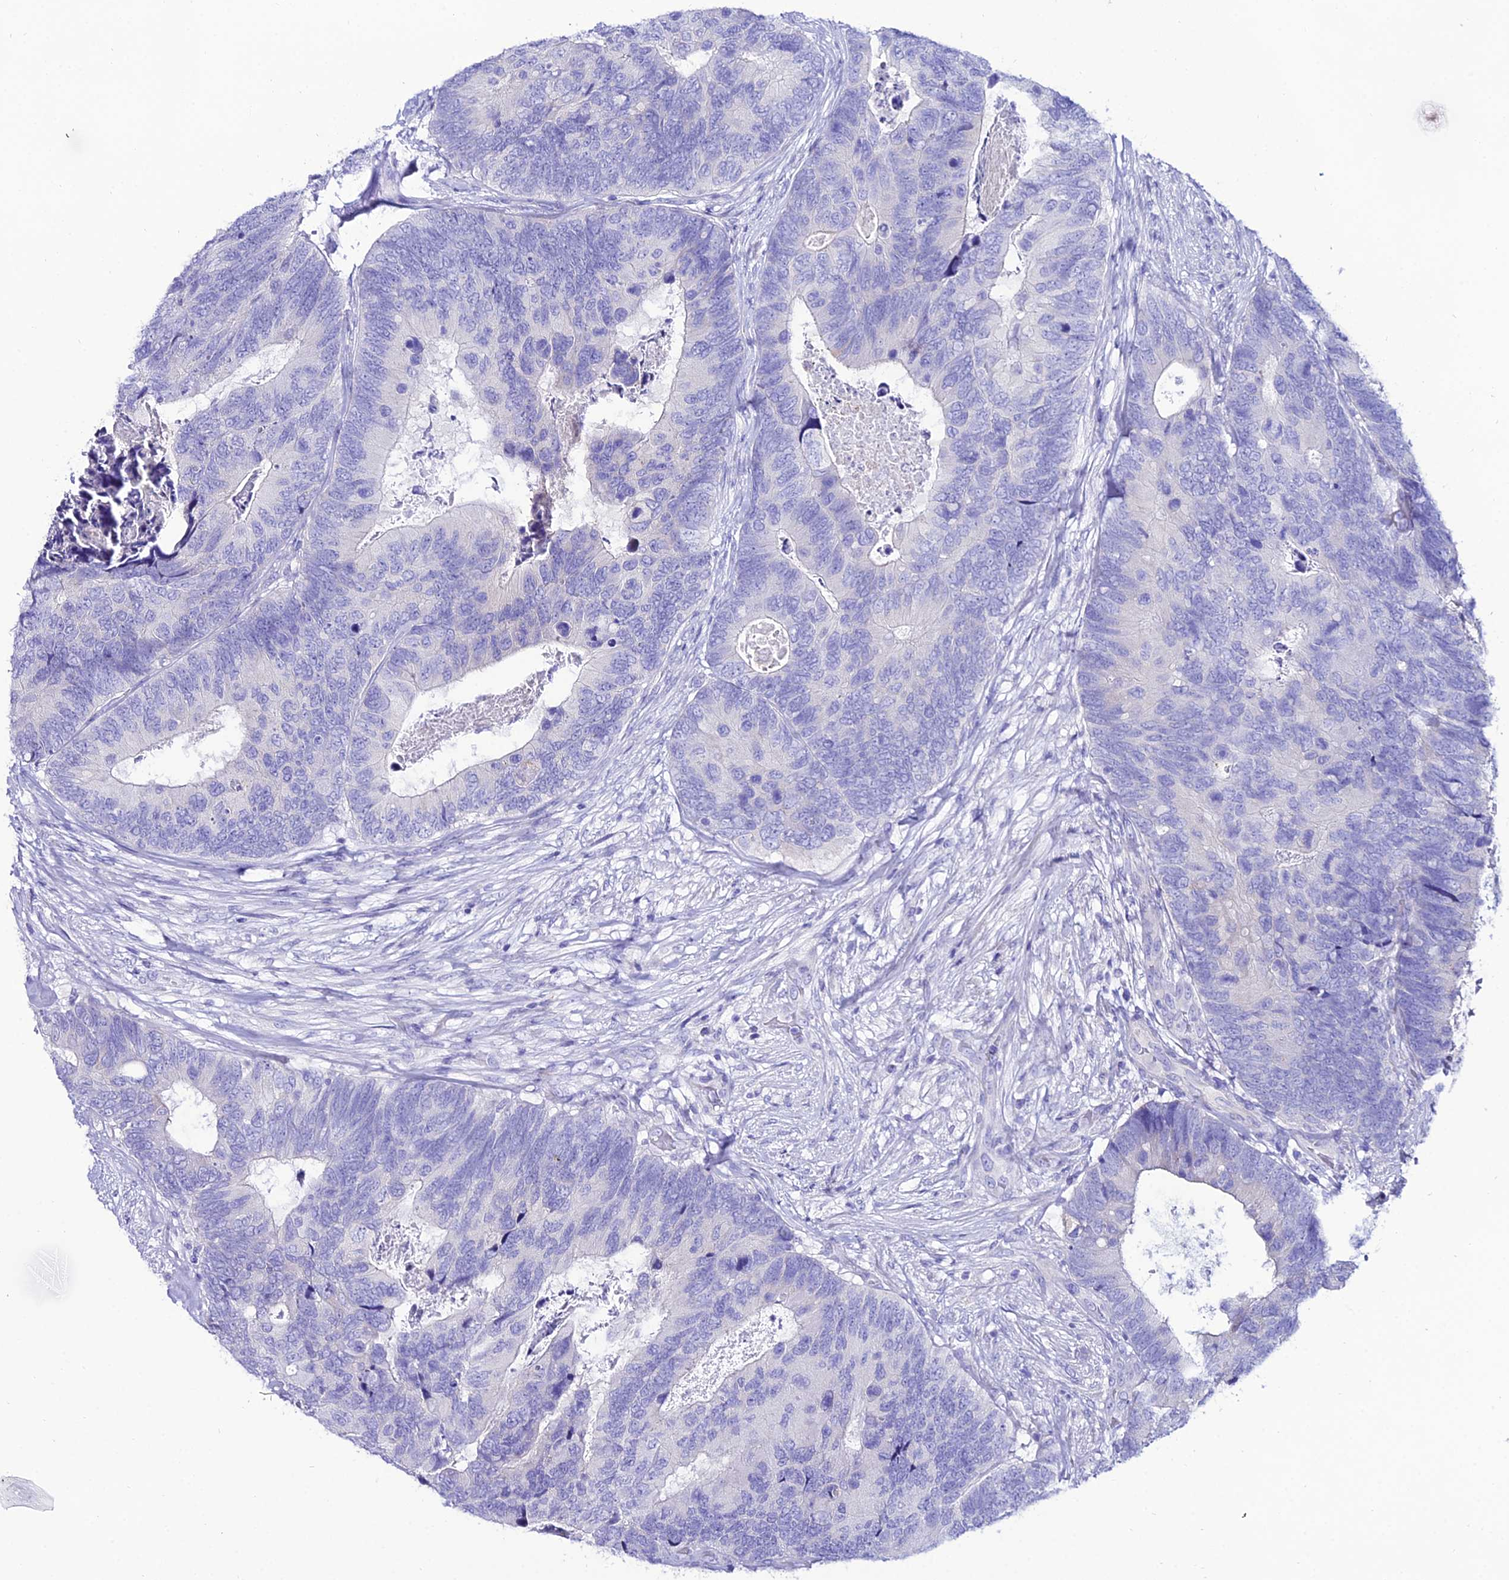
{"staining": {"intensity": "negative", "quantity": "none", "location": "none"}, "tissue": "colorectal cancer", "cell_type": "Tumor cells", "image_type": "cancer", "snomed": [{"axis": "morphology", "description": "Adenocarcinoma, NOS"}, {"axis": "topography", "description": "Colon"}], "caption": "DAB immunohistochemical staining of colorectal cancer (adenocarcinoma) shows no significant staining in tumor cells.", "gene": "OR4D5", "patient": {"sex": "female", "age": 67}}